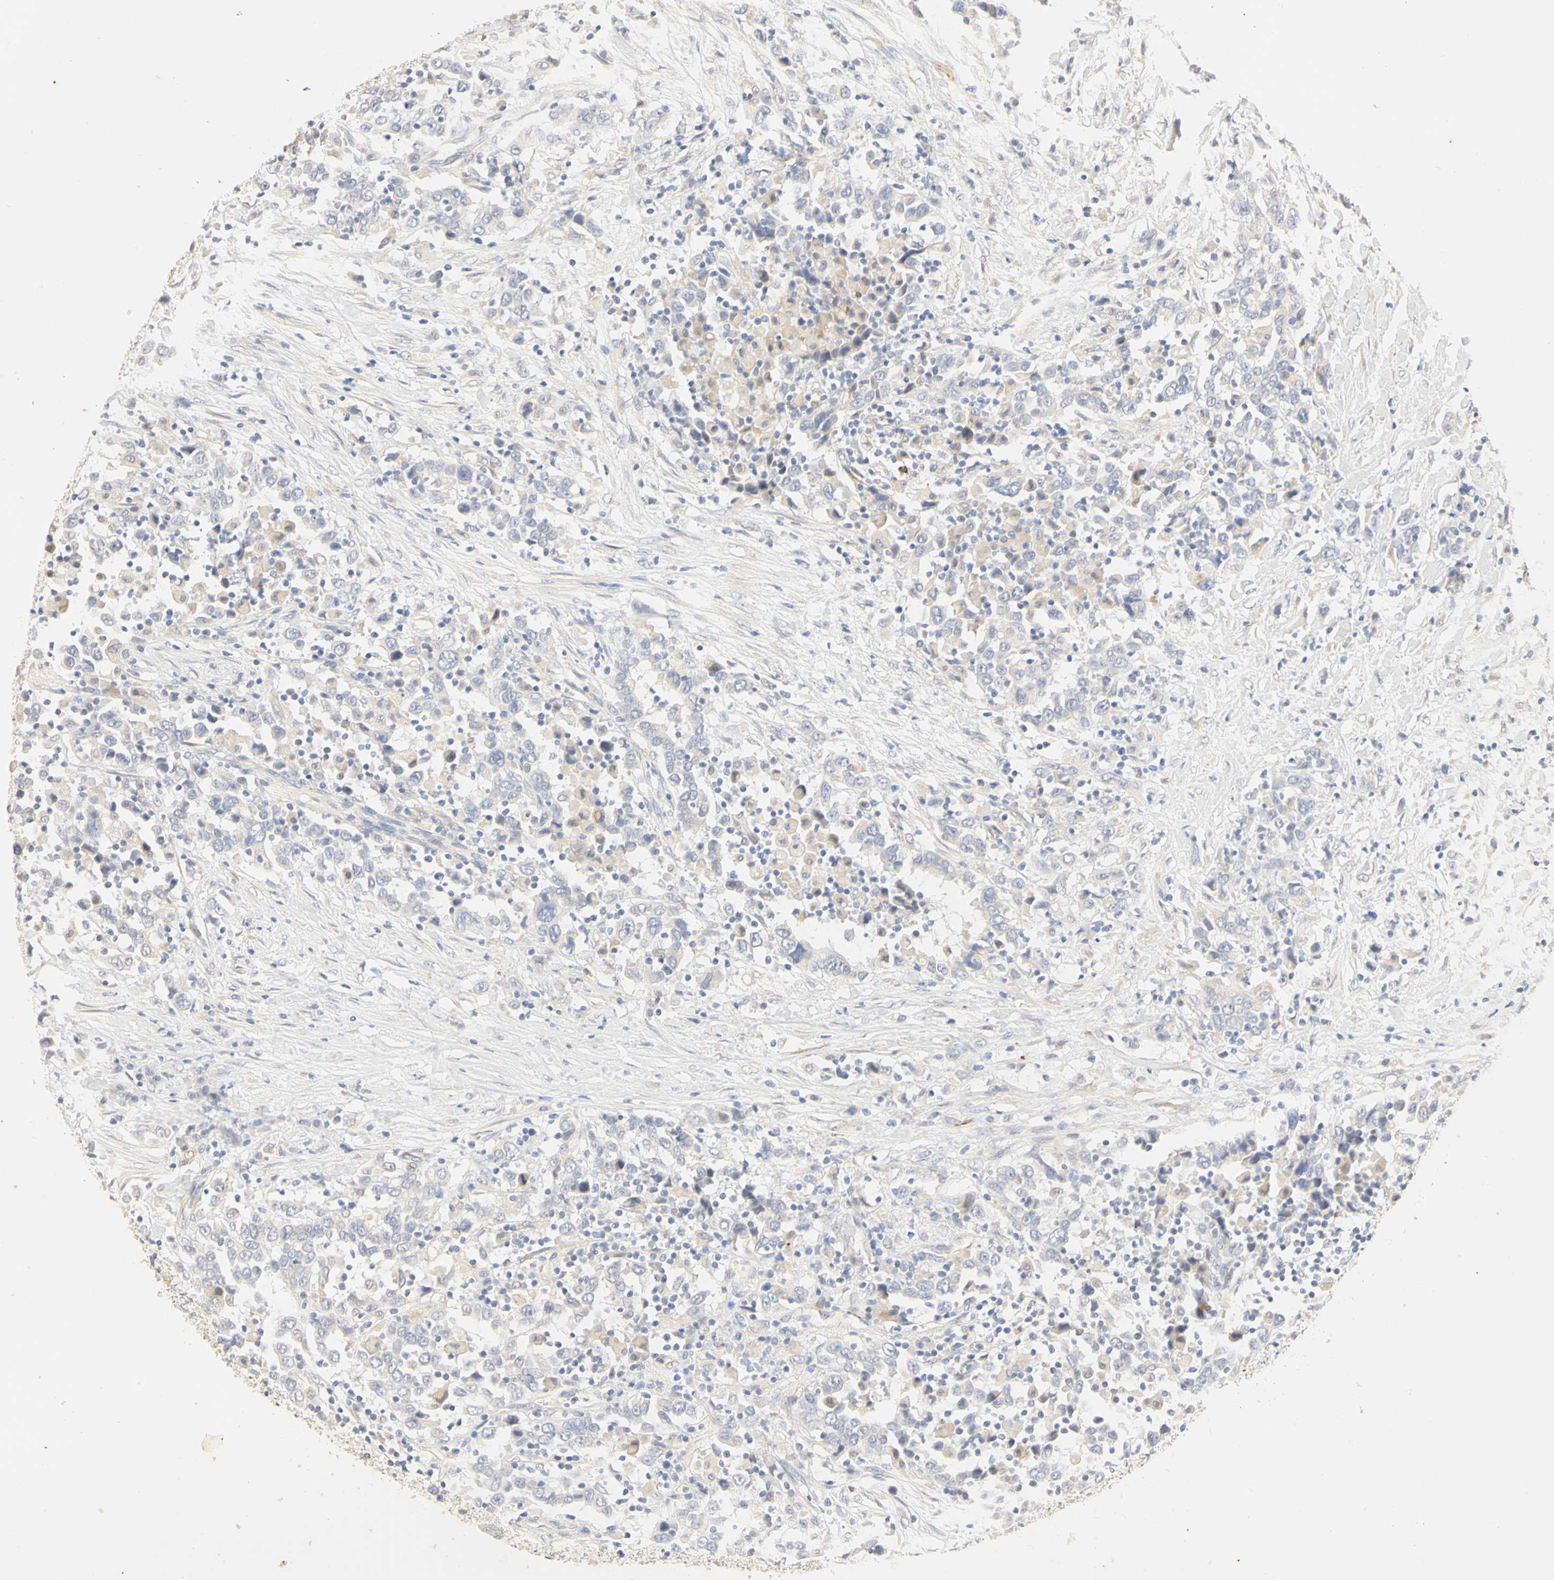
{"staining": {"intensity": "weak", "quantity": ">75%", "location": "cytoplasmic/membranous"}, "tissue": "urothelial cancer", "cell_type": "Tumor cells", "image_type": "cancer", "snomed": [{"axis": "morphology", "description": "Urothelial carcinoma, High grade"}, {"axis": "topography", "description": "Urinary bladder"}], "caption": "Immunohistochemistry of urothelial cancer reveals low levels of weak cytoplasmic/membranous staining in about >75% of tumor cells.", "gene": "GNRH2", "patient": {"sex": "male", "age": 61}}